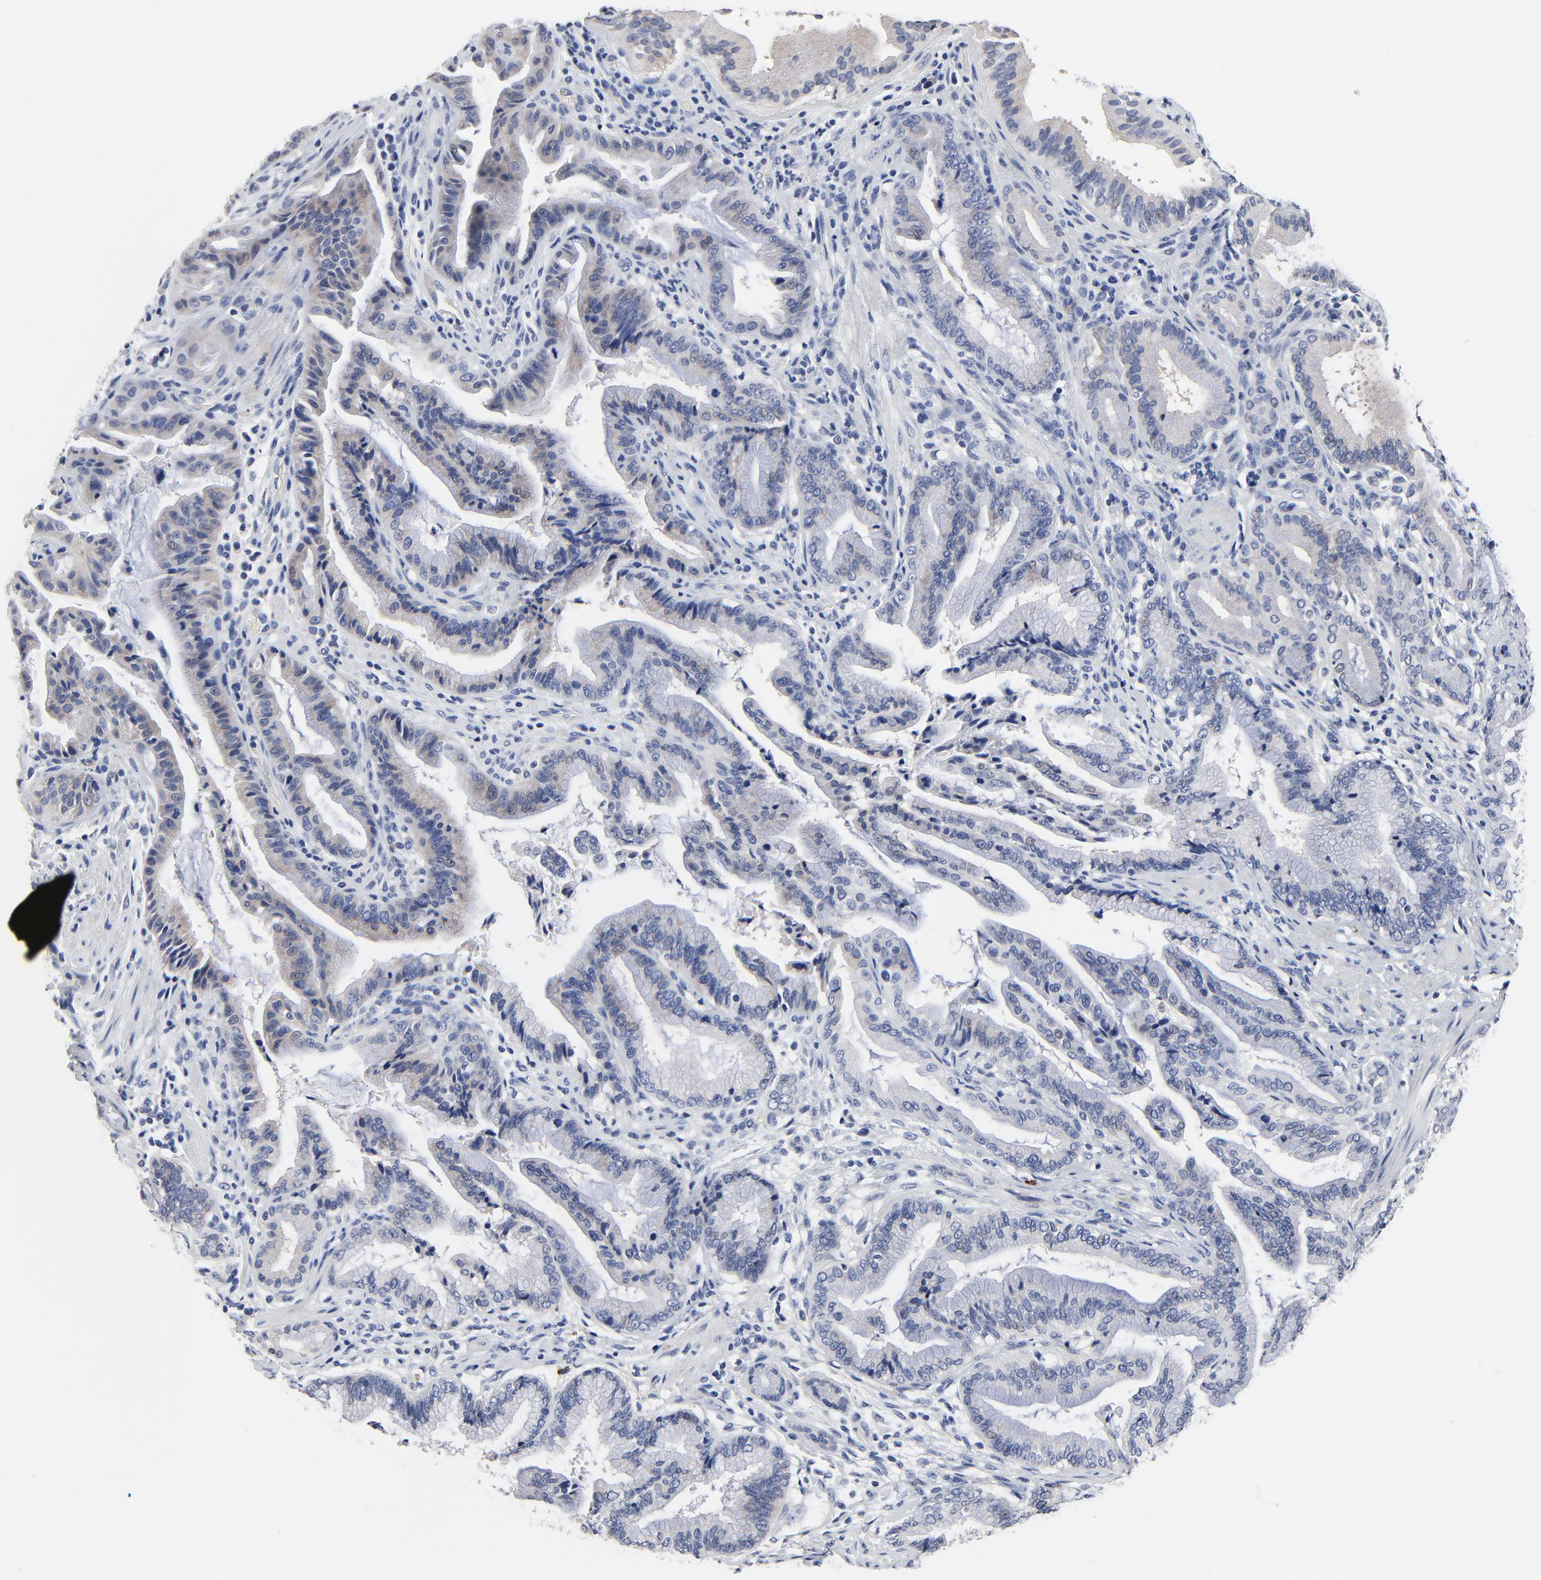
{"staining": {"intensity": "negative", "quantity": "none", "location": "none"}, "tissue": "pancreatic cancer", "cell_type": "Tumor cells", "image_type": "cancer", "snomed": [{"axis": "morphology", "description": "Adenocarcinoma, NOS"}, {"axis": "topography", "description": "Pancreas"}], "caption": "The photomicrograph reveals no staining of tumor cells in adenocarcinoma (pancreatic).", "gene": "FBXL5", "patient": {"sex": "female", "age": 64}}